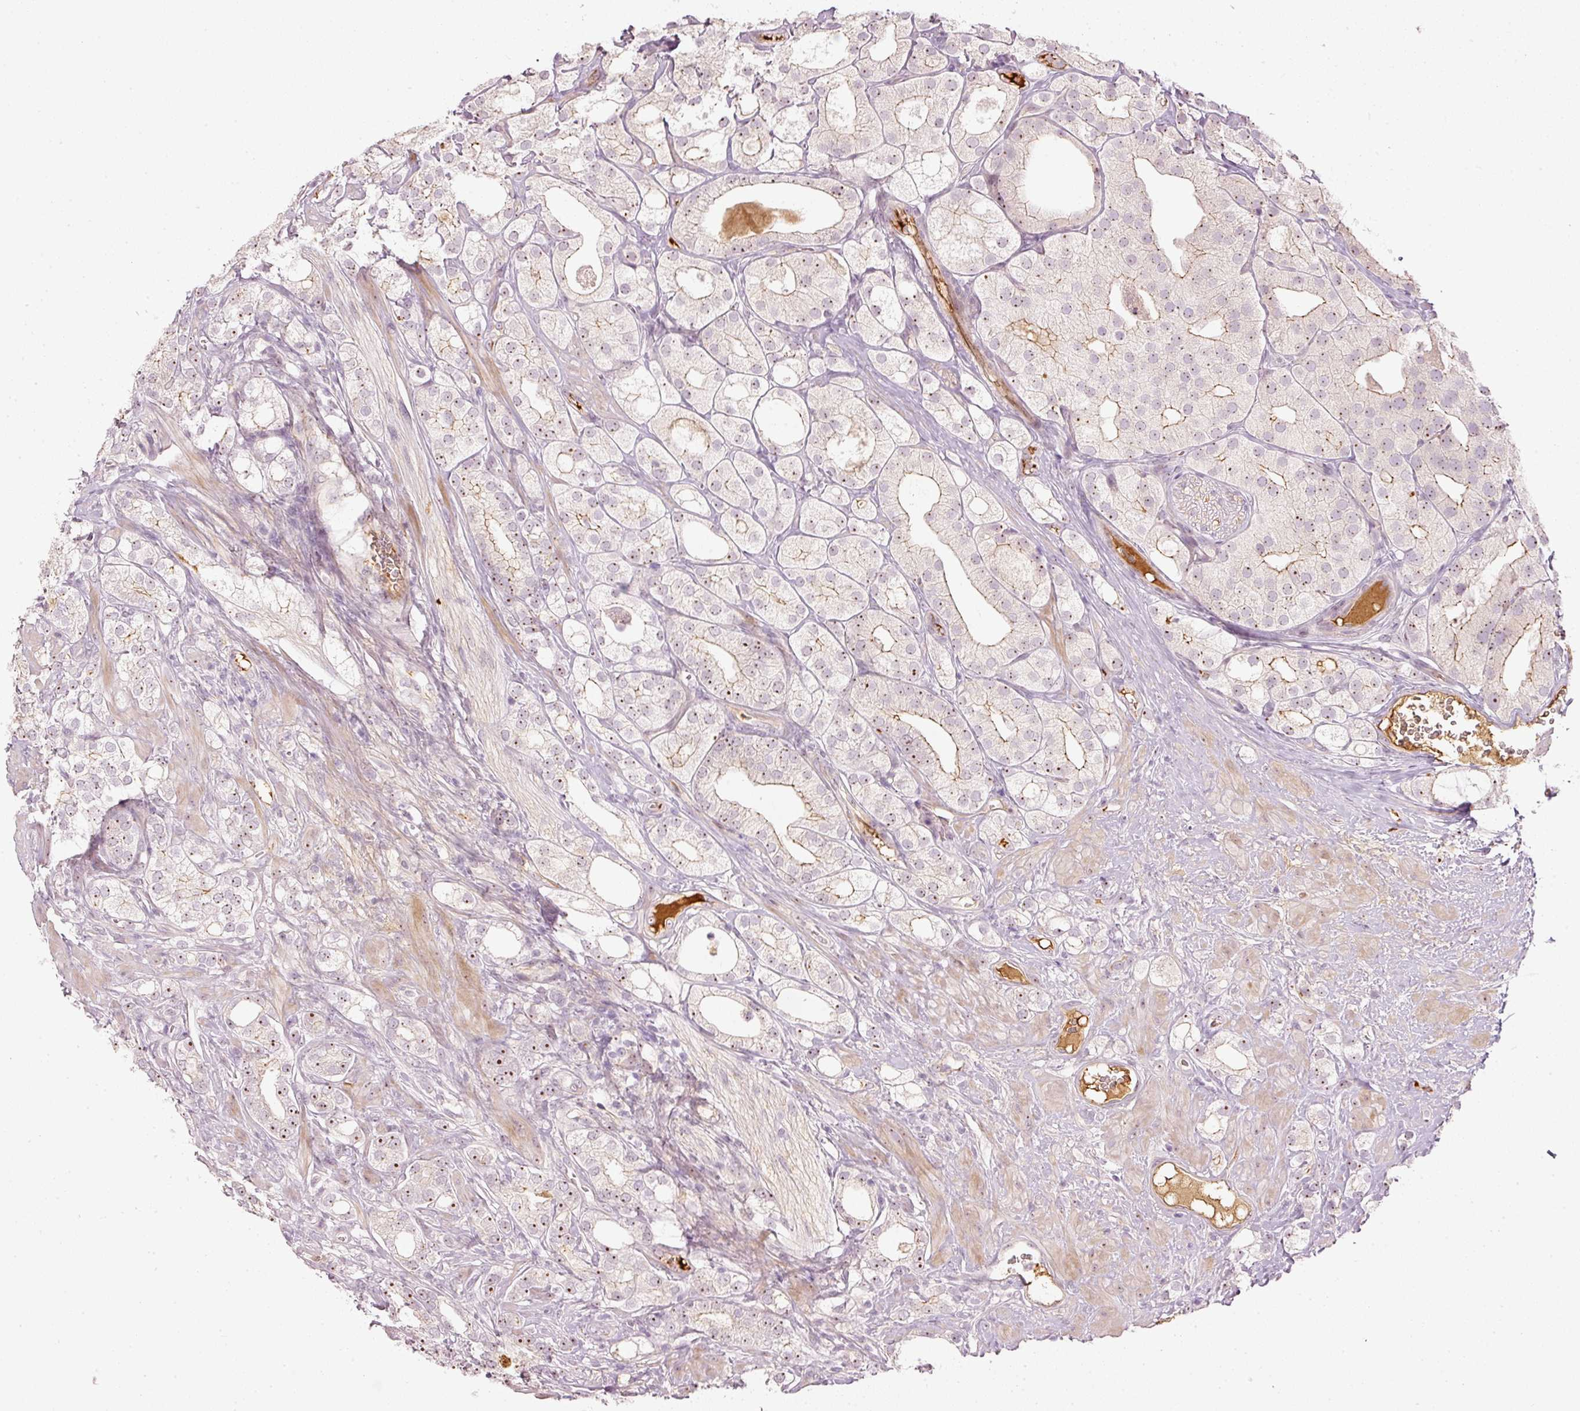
{"staining": {"intensity": "moderate", "quantity": "25%-75%", "location": "cytoplasmic/membranous,nuclear"}, "tissue": "prostate cancer", "cell_type": "Tumor cells", "image_type": "cancer", "snomed": [{"axis": "morphology", "description": "Adenocarcinoma, High grade"}, {"axis": "topography", "description": "Prostate"}], "caption": "Brown immunohistochemical staining in prostate cancer (adenocarcinoma (high-grade)) demonstrates moderate cytoplasmic/membranous and nuclear positivity in about 25%-75% of tumor cells.", "gene": "VCAM1", "patient": {"sex": "male", "age": 50}}